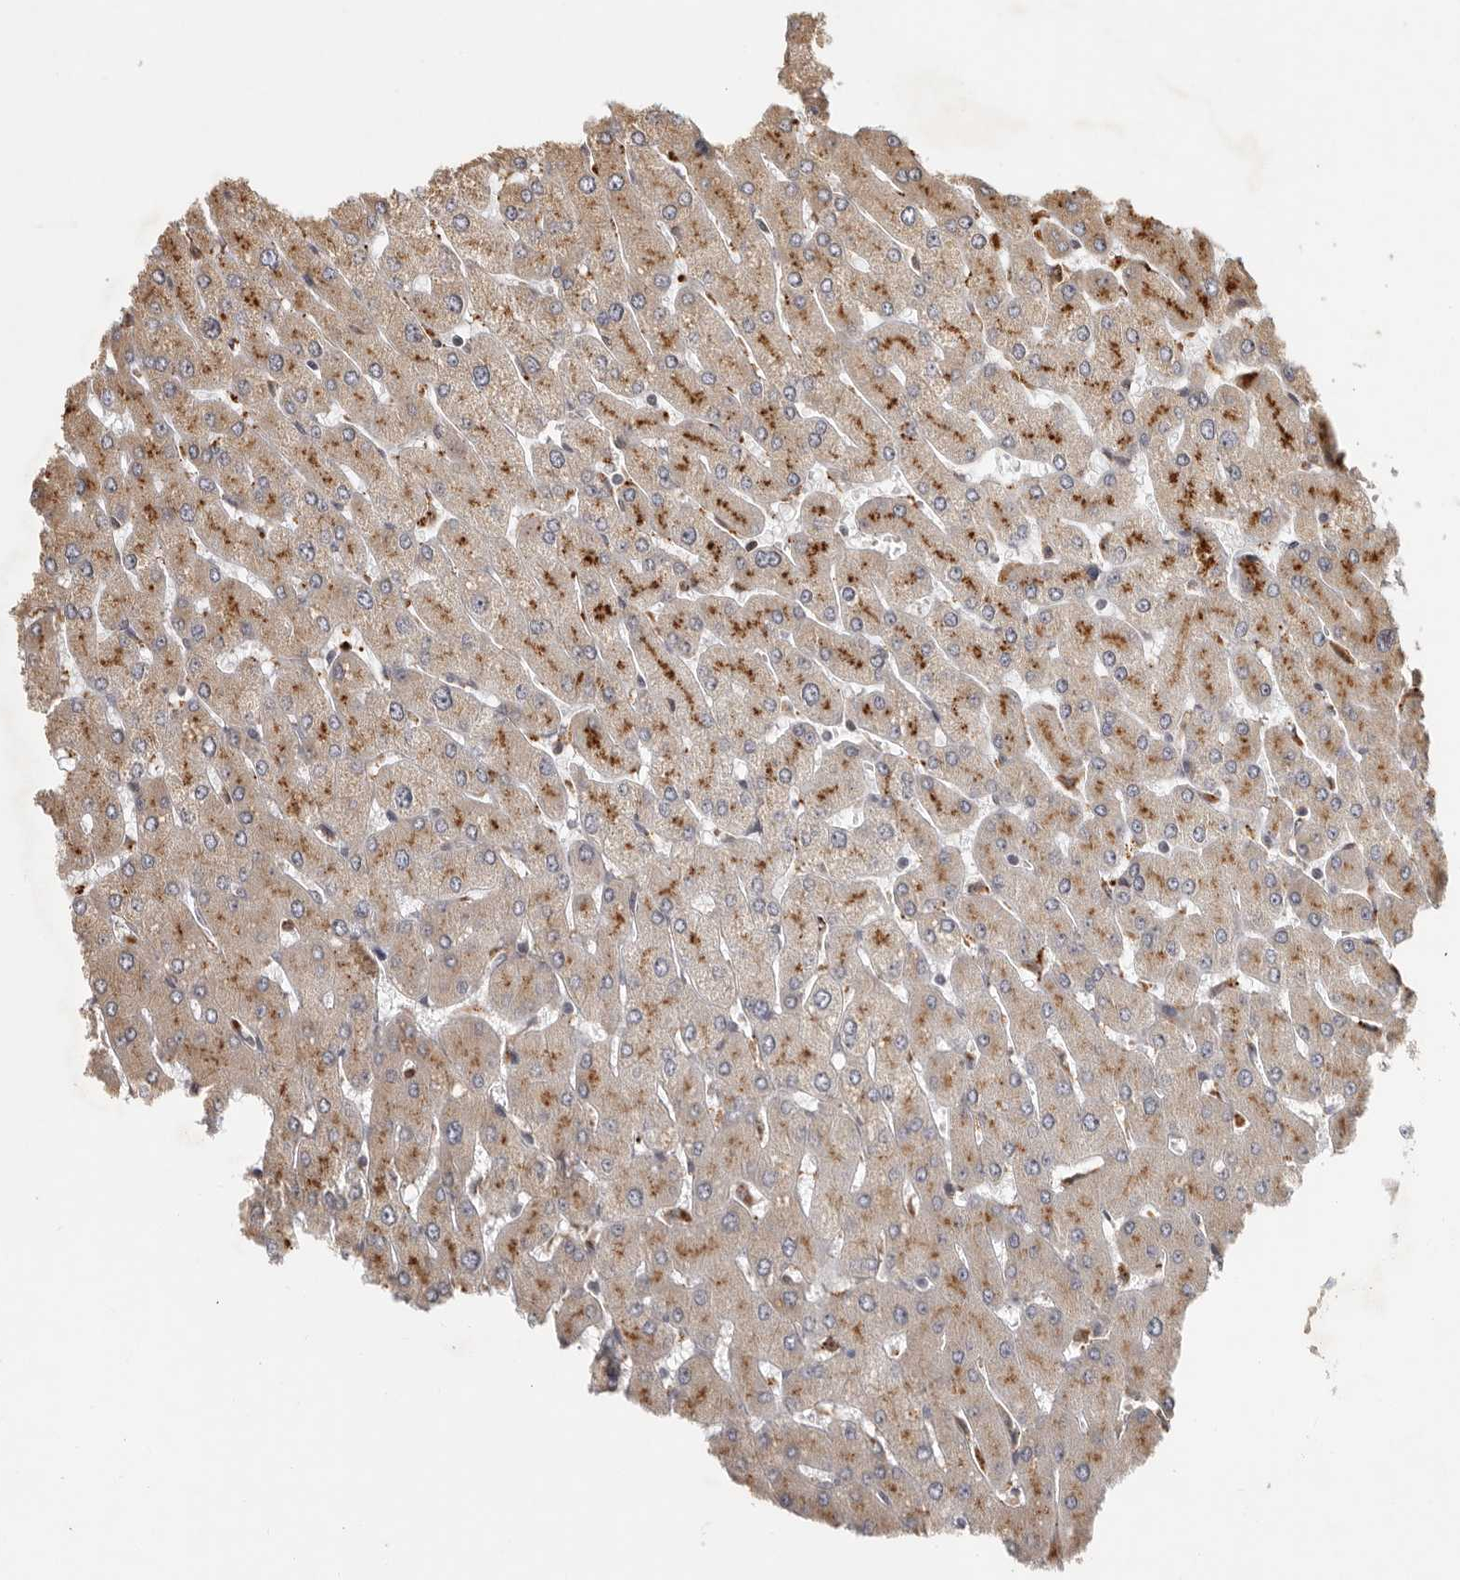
{"staining": {"intensity": "negative", "quantity": "none", "location": "none"}, "tissue": "liver", "cell_type": "Cholangiocytes", "image_type": "normal", "snomed": [{"axis": "morphology", "description": "Normal tissue, NOS"}, {"axis": "topography", "description": "Liver"}], "caption": "This histopathology image is of normal liver stained with immunohistochemistry to label a protein in brown with the nuclei are counter-stained blue. There is no staining in cholangiocytes.", "gene": "ZNF83", "patient": {"sex": "male", "age": 55}}